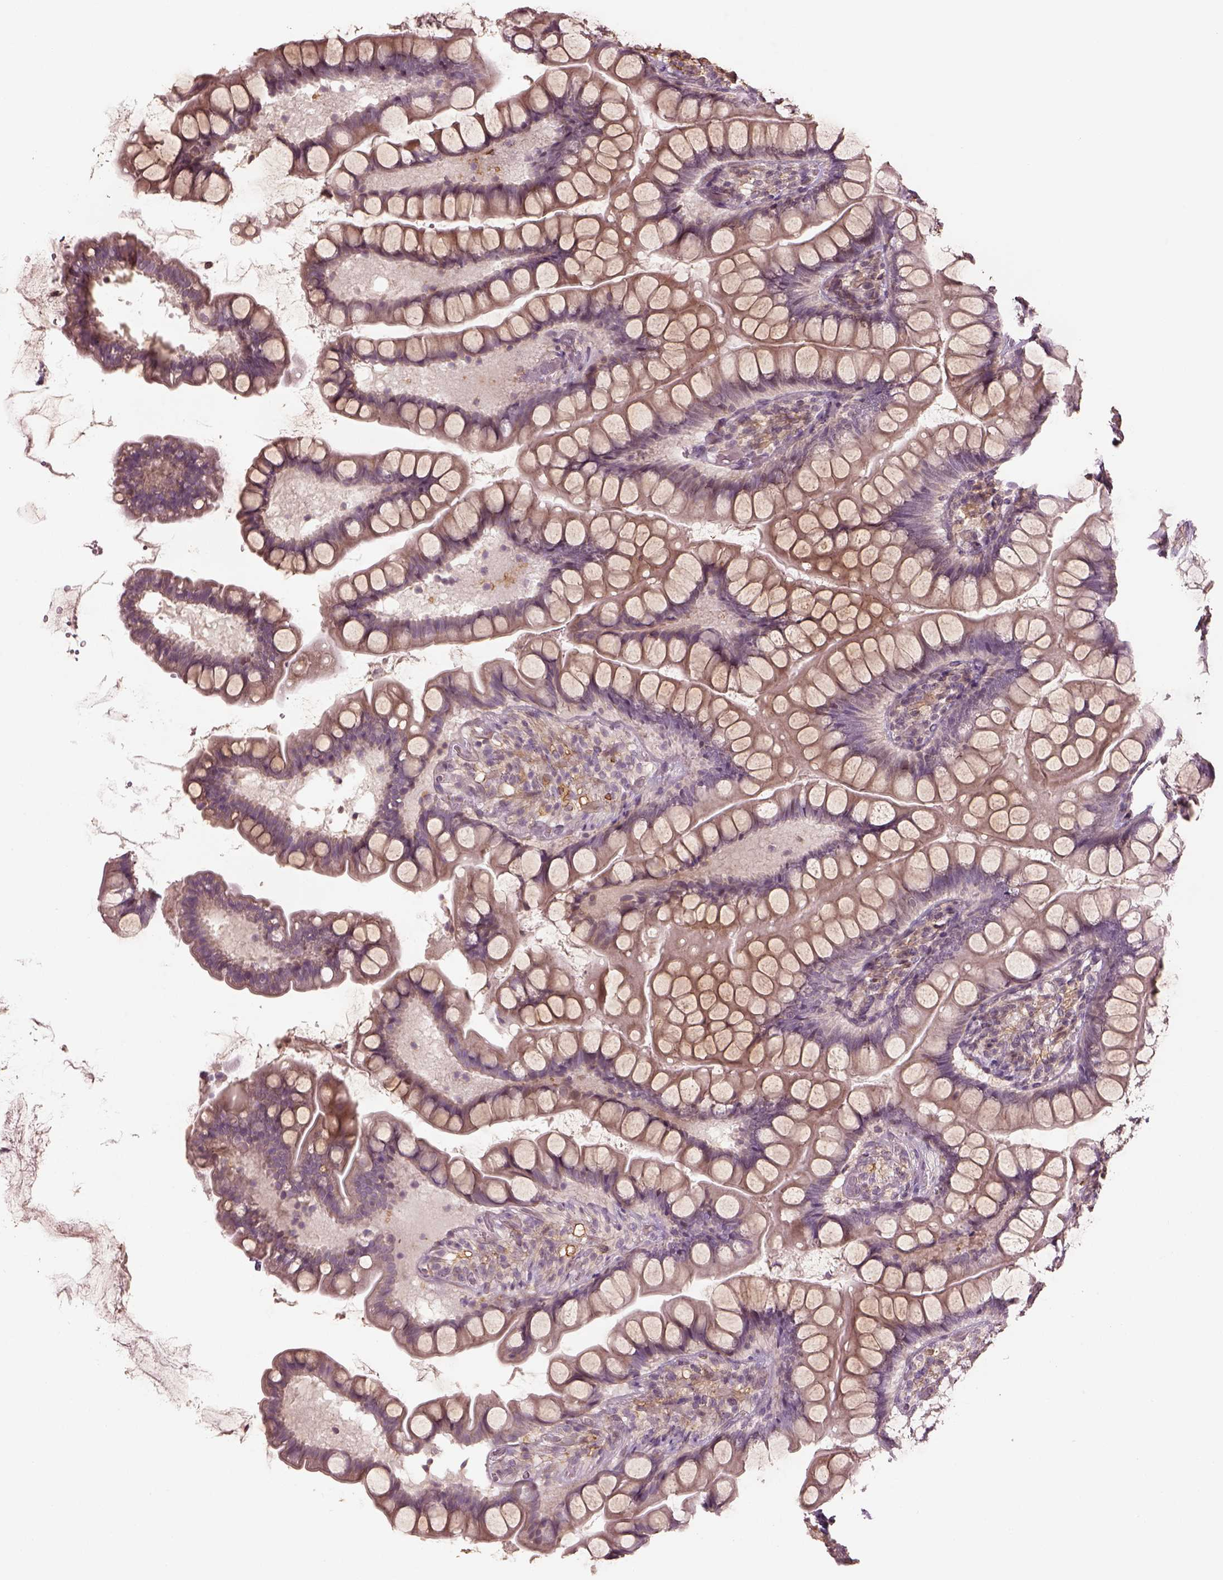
{"staining": {"intensity": "weak", "quantity": "25%-75%", "location": "cytoplasmic/membranous"}, "tissue": "small intestine", "cell_type": "Glandular cells", "image_type": "normal", "snomed": [{"axis": "morphology", "description": "Normal tissue, NOS"}, {"axis": "topography", "description": "Small intestine"}], "caption": "High-magnification brightfield microscopy of benign small intestine stained with DAB (3,3'-diaminobenzidine) (brown) and counterstained with hematoxylin (blue). glandular cells exhibit weak cytoplasmic/membranous positivity is appreciated in about25%-75% of cells.", "gene": "LIN7A", "patient": {"sex": "male", "age": 70}}